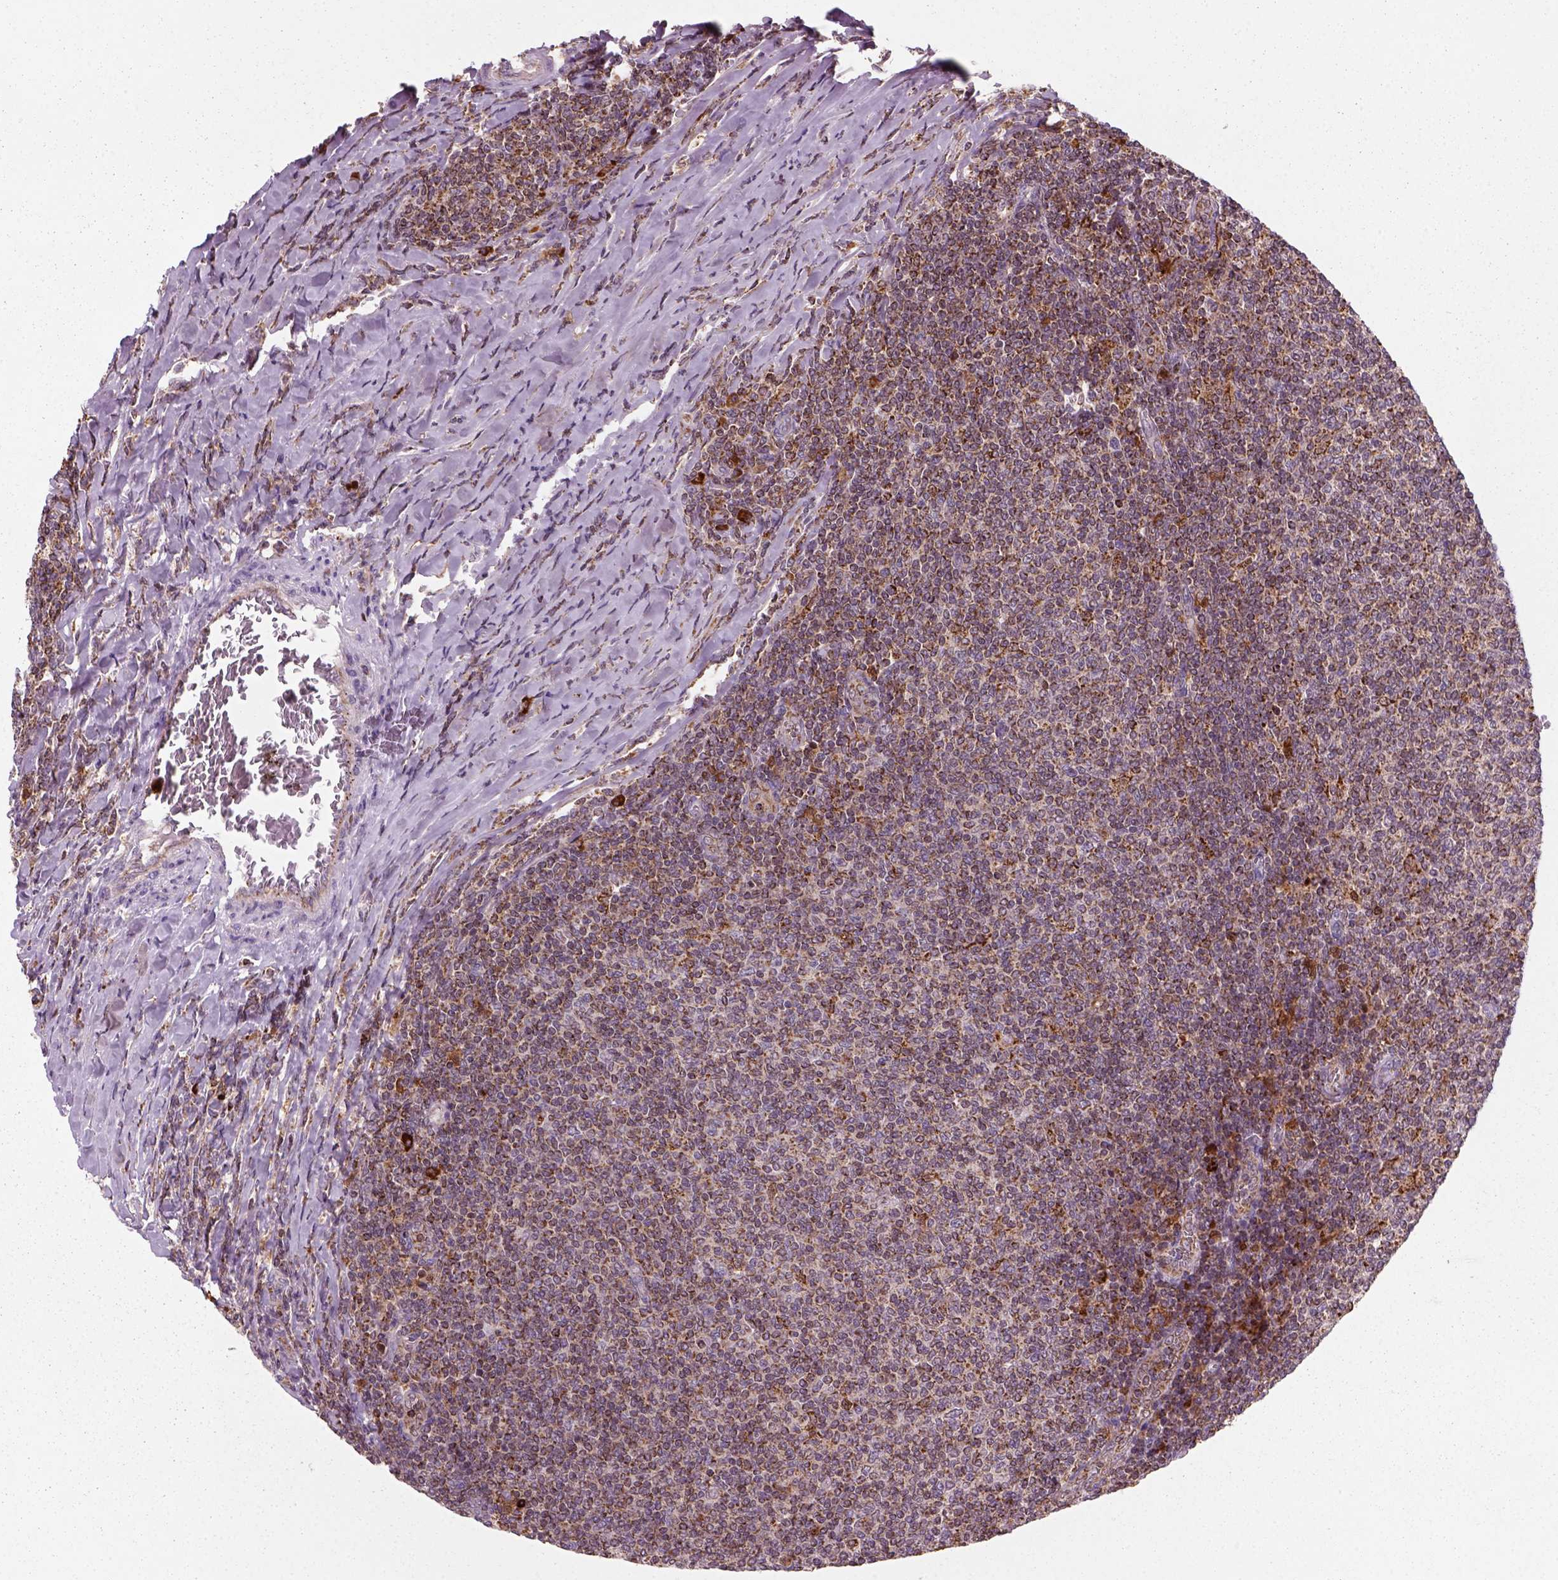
{"staining": {"intensity": "weak", "quantity": ">75%", "location": "cytoplasmic/membranous"}, "tissue": "lymphoma", "cell_type": "Tumor cells", "image_type": "cancer", "snomed": [{"axis": "morphology", "description": "Malignant lymphoma, non-Hodgkin's type, Low grade"}, {"axis": "topography", "description": "Lymph node"}], "caption": "Tumor cells reveal low levels of weak cytoplasmic/membranous positivity in about >75% of cells in malignant lymphoma, non-Hodgkin's type (low-grade). (DAB (3,3'-diaminobenzidine) IHC with brightfield microscopy, high magnification).", "gene": "NUDT16L1", "patient": {"sex": "male", "age": 52}}